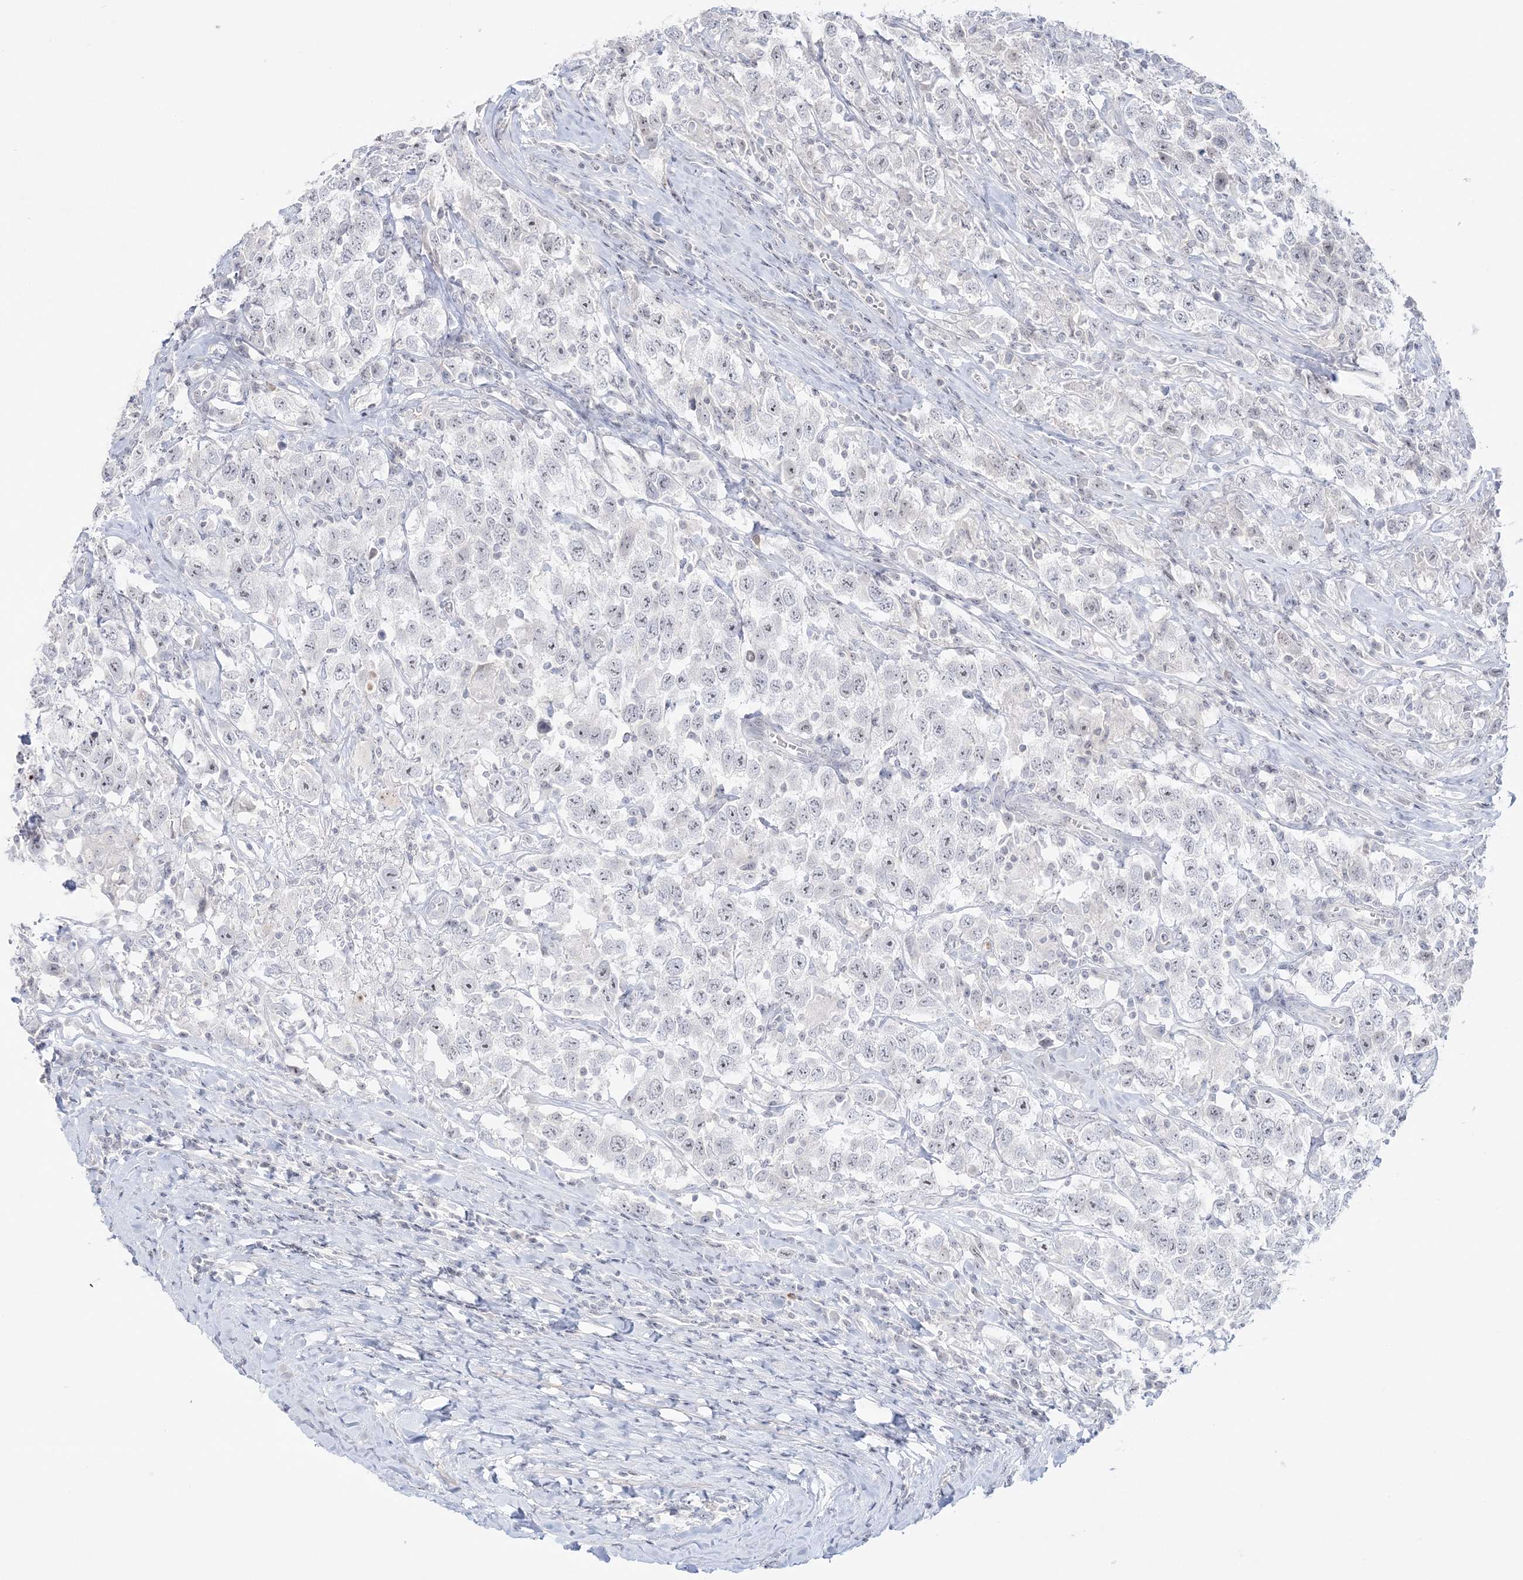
{"staining": {"intensity": "negative", "quantity": "none", "location": "none"}, "tissue": "testis cancer", "cell_type": "Tumor cells", "image_type": "cancer", "snomed": [{"axis": "morphology", "description": "Seminoma, NOS"}, {"axis": "topography", "description": "Testis"}], "caption": "An image of human testis cancer is negative for staining in tumor cells.", "gene": "SH3BP4", "patient": {"sex": "male", "age": 41}}